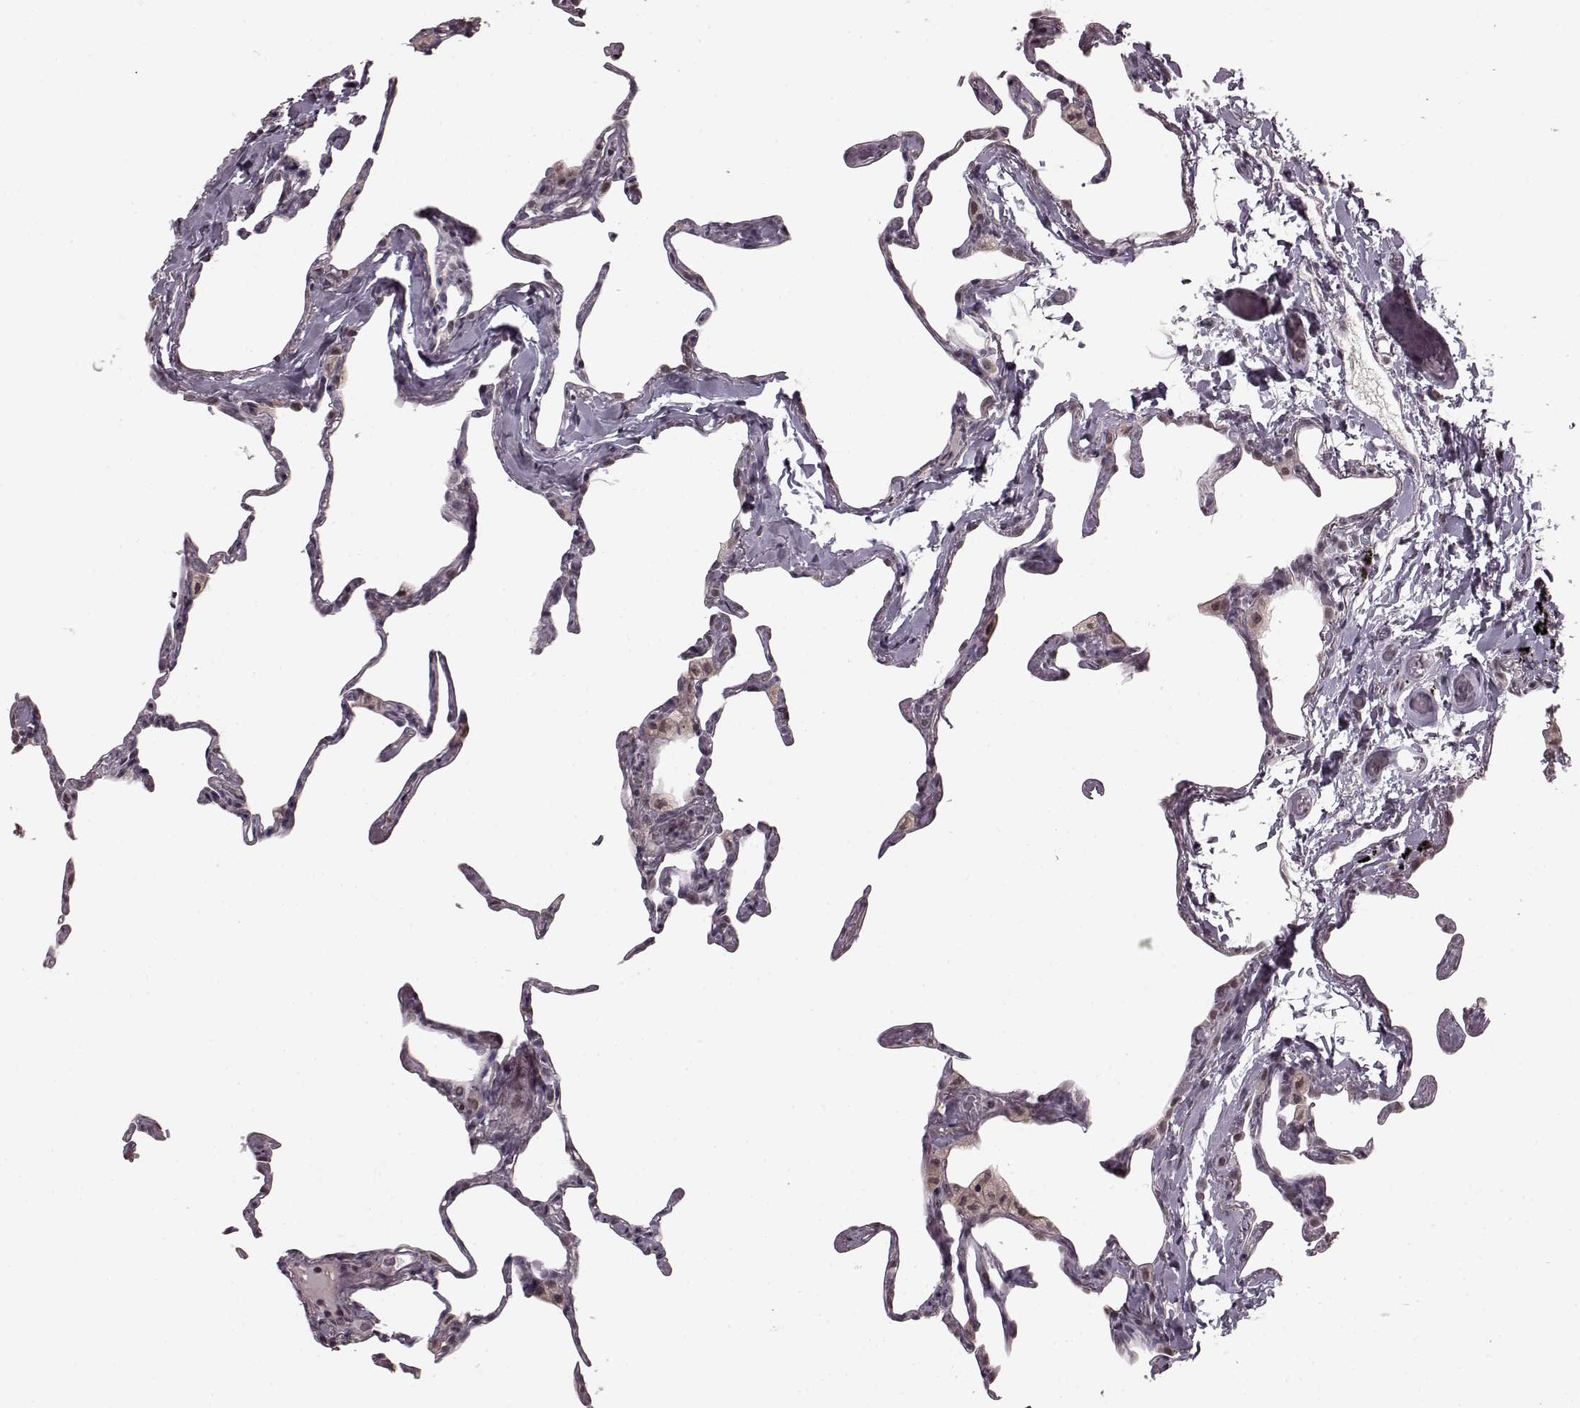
{"staining": {"intensity": "negative", "quantity": "none", "location": "none"}, "tissue": "lung", "cell_type": "Alveolar cells", "image_type": "normal", "snomed": [{"axis": "morphology", "description": "Normal tissue, NOS"}, {"axis": "topography", "description": "Lung"}], "caption": "The immunohistochemistry photomicrograph has no significant staining in alveolar cells of lung.", "gene": "PLCB4", "patient": {"sex": "male", "age": 65}}